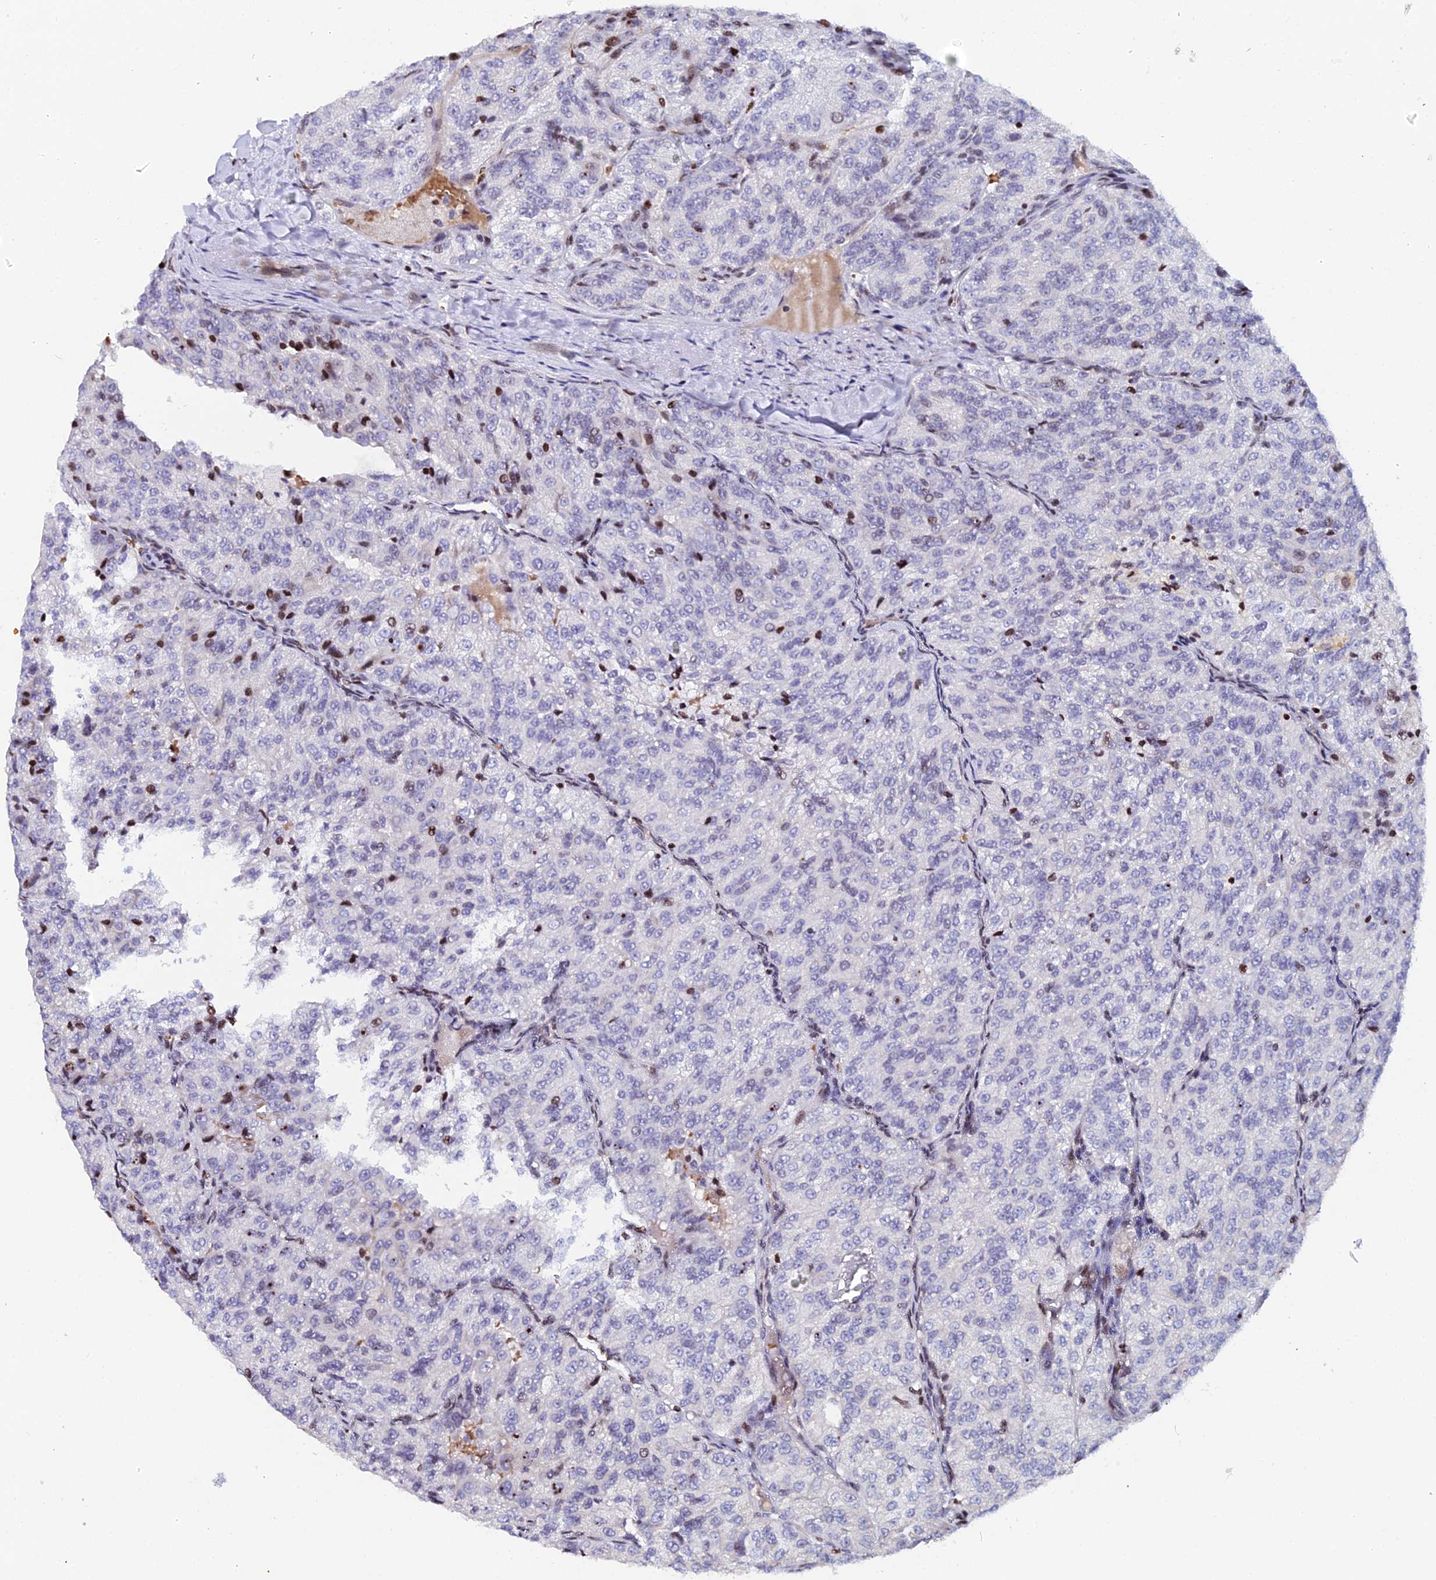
{"staining": {"intensity": "moderate", "quantity": "<25%", "location": "nuclear"}, "tissue": "renal cancer", "cell_type": "Tumor cells", "image_type": "cancer", "snomed": [{"axis": "morphology", "description": "Adenocarcinoma, NOS"}, {"axis": "topography", "description": "Kidney"}], "caption": "This micrograph displays immunohistochemistry (IHC) staining of human renal cancer, with low moderate nuclear expression in about <25% of tumor cells.", "gene": "MYNN", "patient": {"sex": "female", "age": 63}}